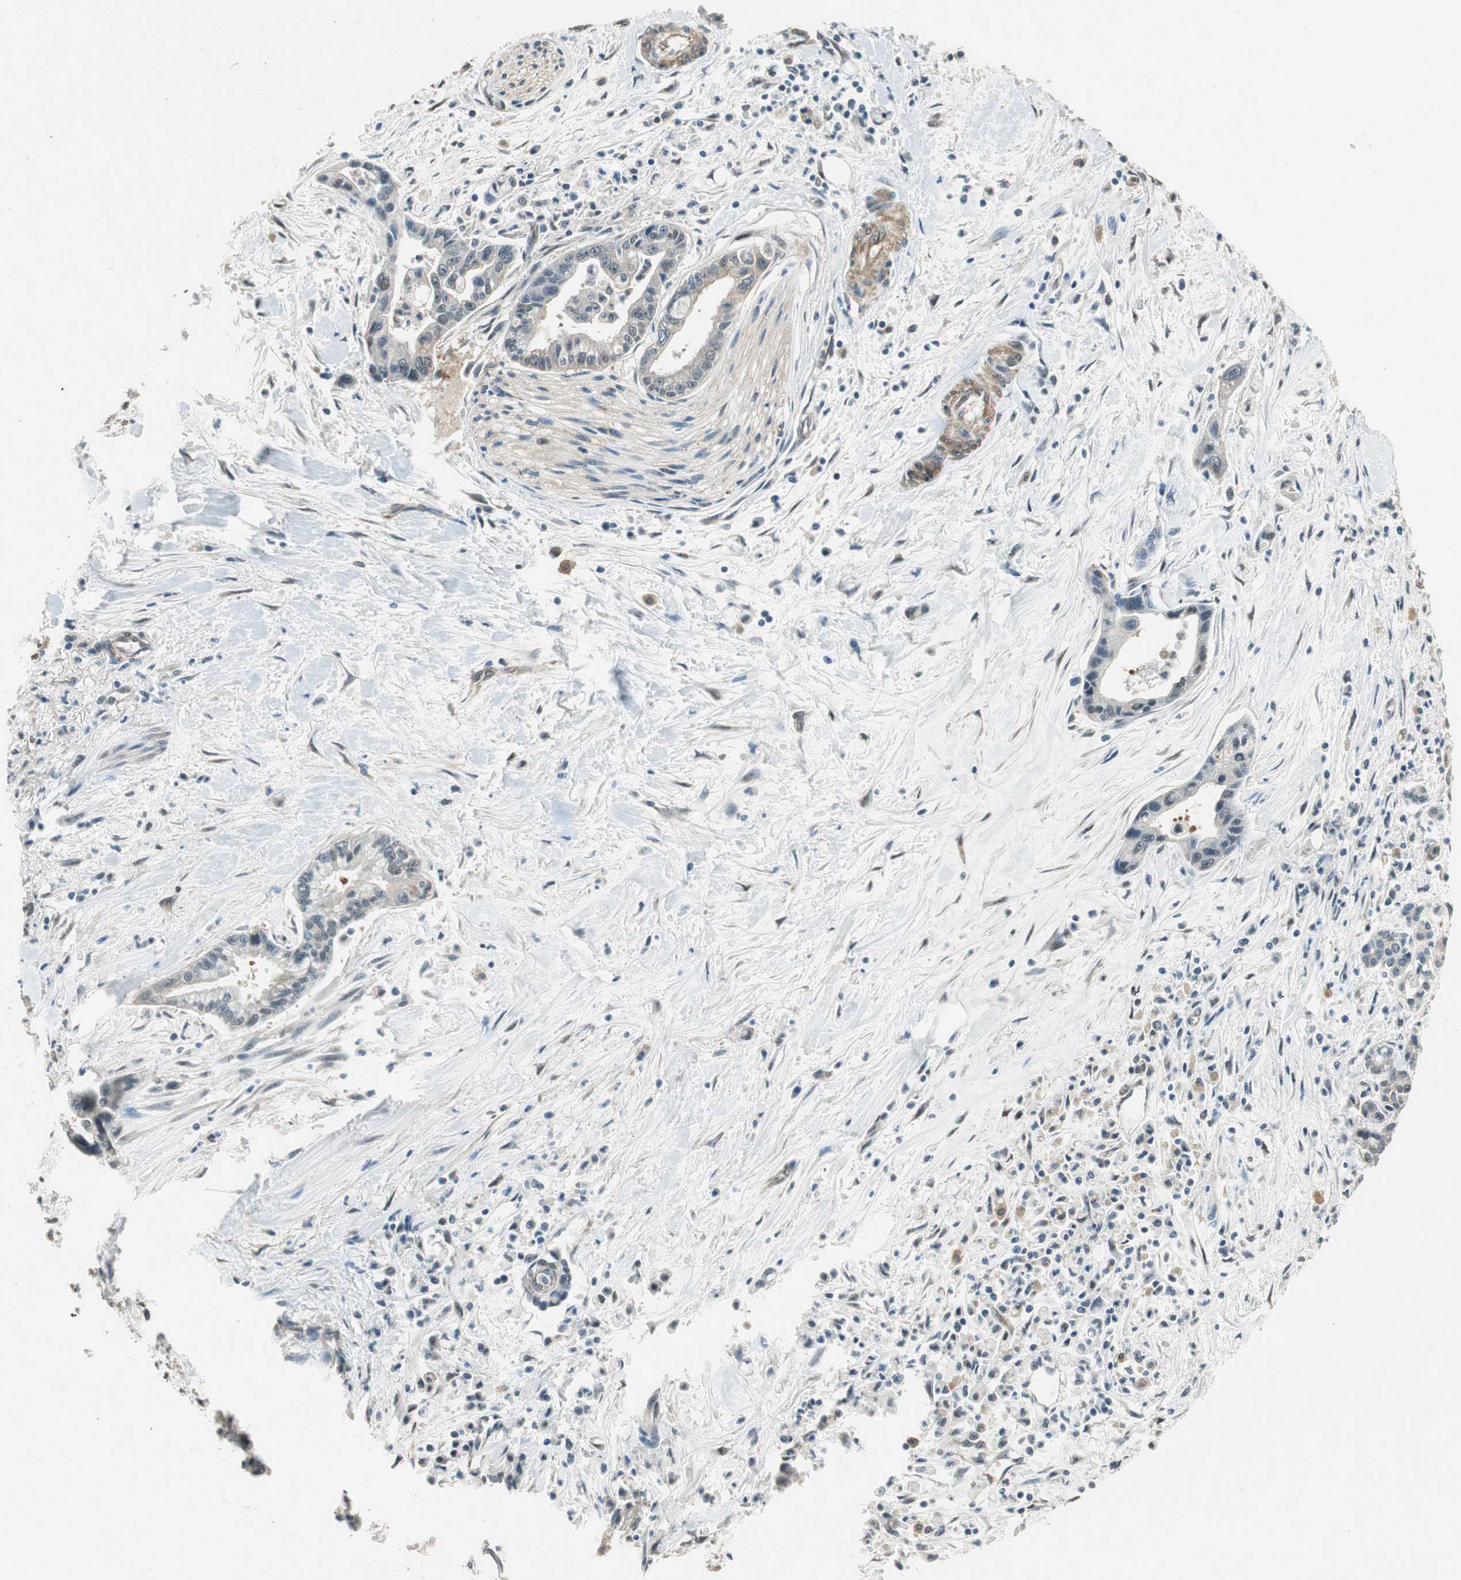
{"staining": {"intensity": "weak", "quantity": "<25%", "location": "cytoplasmic/membranous"}, "tissue": "pancreatic cancer", "cell_type": "Tumor cells", "image_type": "cancer", "snomed": [{"axis": "morphology", "description": "Adenocarcinoma, NOS"}, {"axis": "topography", "description": "Pancreas"}], "caption": "Immunohistochemical staining of adenocarcinoma (pancreatic) exhibits no significant staining in tumor cells.", "gene": "PSMB4", "patient": {"sex": "male", "age": 70}}